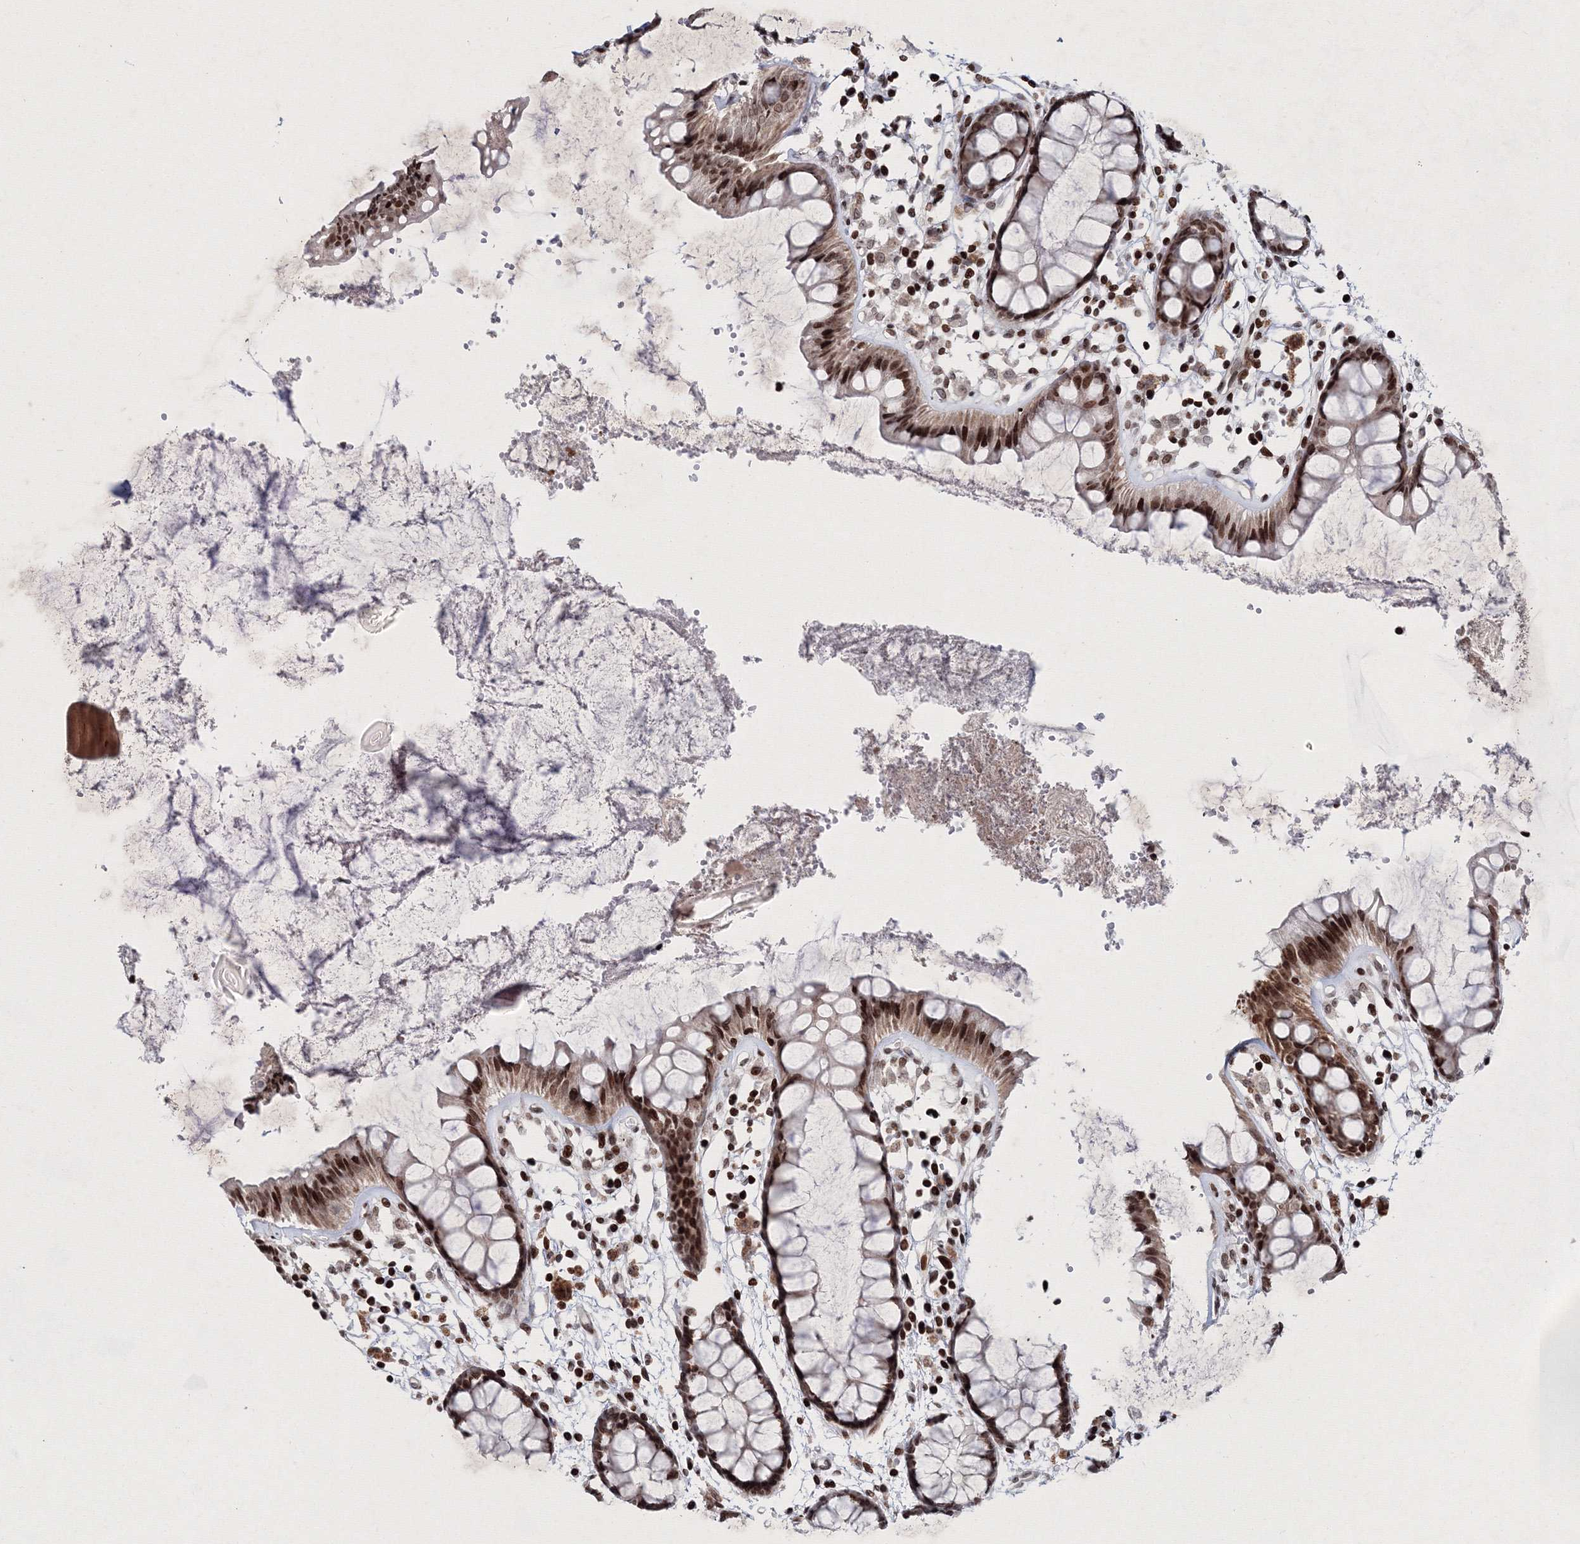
{"staining": {"intensity": "moderate", "quantity": ">75%", "location": "cytoplasmic/membranous,nuclear"}, "tissue": "rectum", "cell_type": "Glandular cells", "image_type": "normal", "snomed": [{"axis": "morphology", "description": "Normal tissue, NOS"}, {"axis": "topography", "description": "Rectum"}], "caption": "This is an image of IHC staining of unremarkable rectum, which shows moderate expression in the cytoplasmic/membranous,nuclear of glandular cells.", "gene": "SMIM29", "patient": {"sex": "female", "age": 66}}